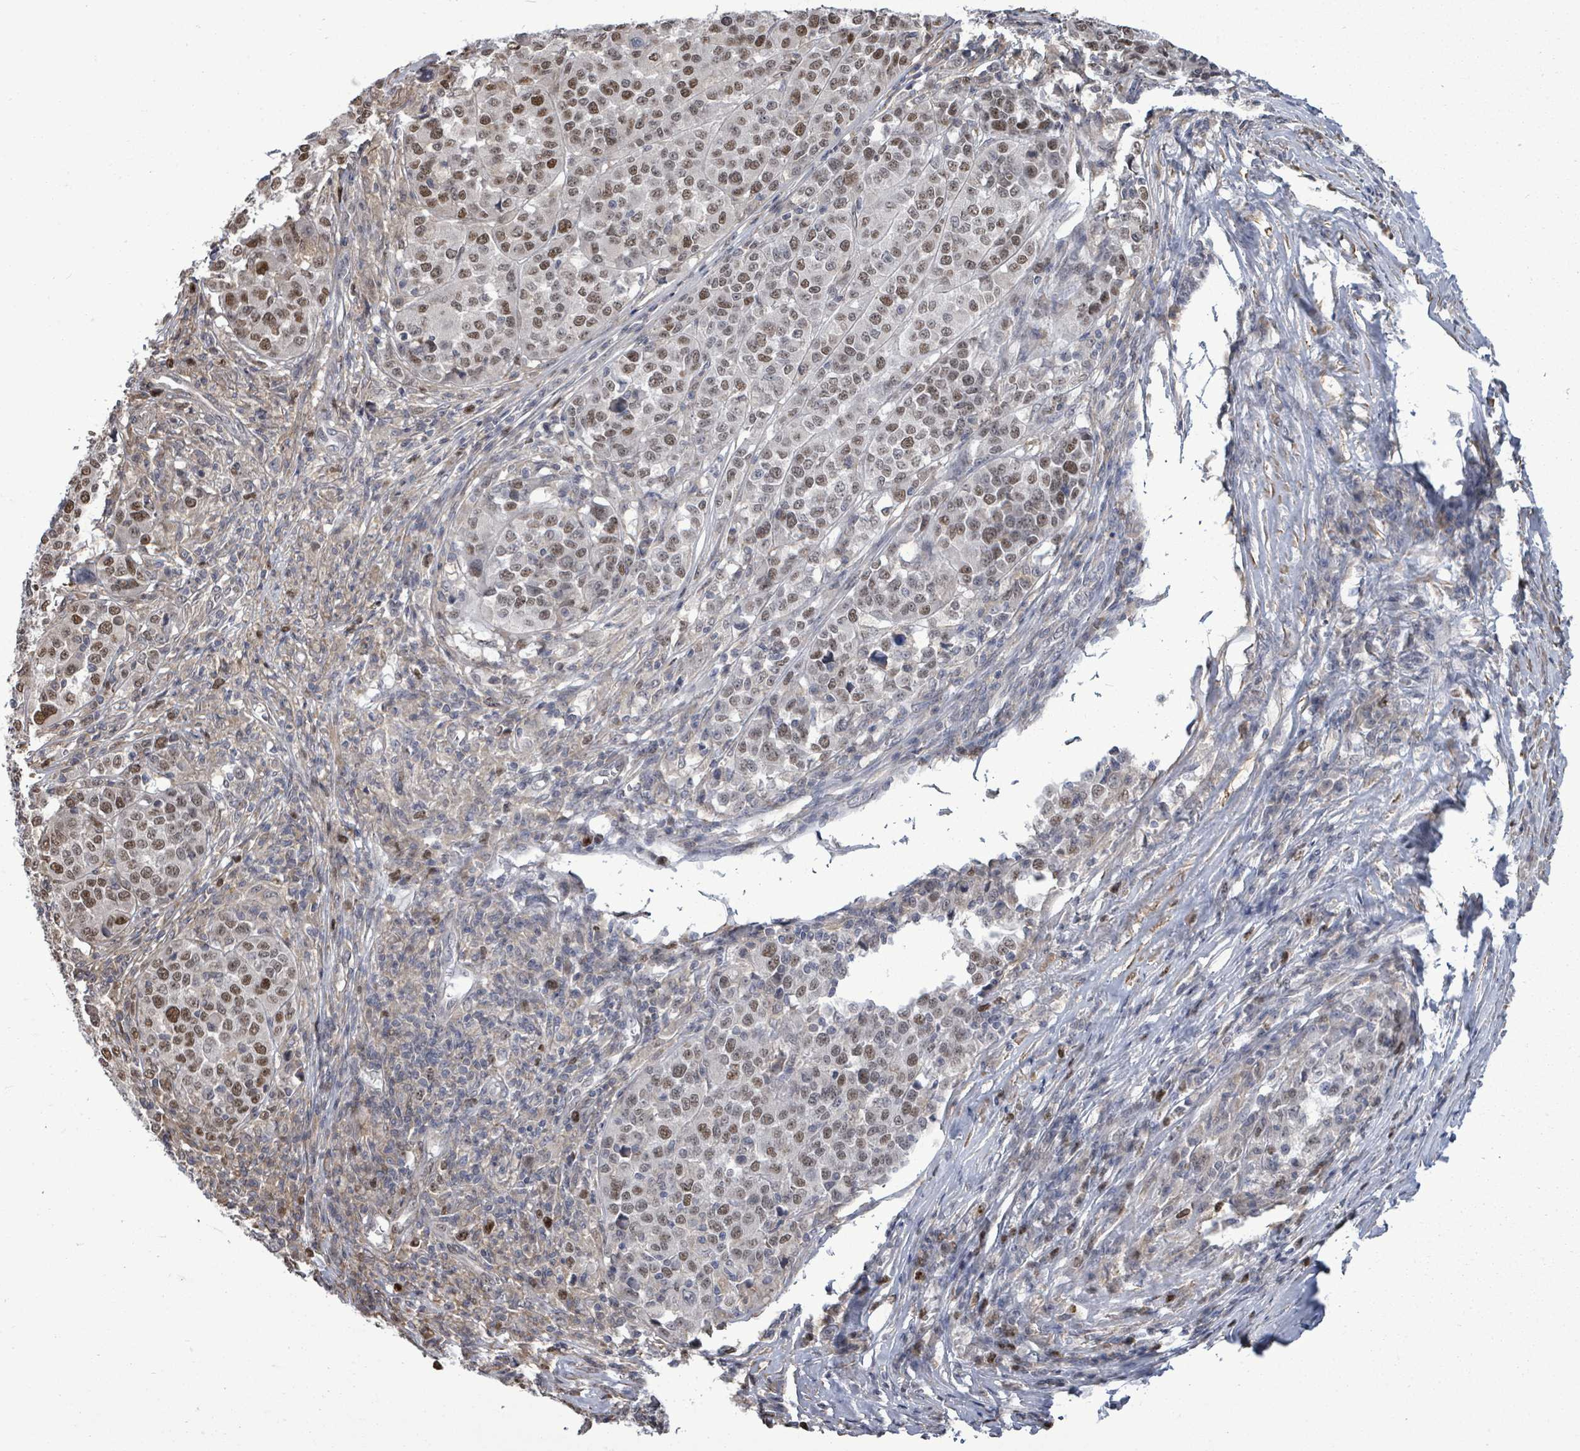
{"staining": {"intensity": "moderate", "quantity": "25%-75%", "location": "nuclear"}, "tissue": "melanoma", "cell_type": "Tumor cells", "image_type": "cancer", "snomed": [{"axis": "morphology", "description": "Malignant melanoma, Metastatic site"}, {"axis": "topography", "description": "Lymph node"}], "caption": "Melanoma stained with a brown dye exhibits moderate nuclear positive positivity in about 25%-75% of tumor cells.", "gene": "PAPSS1", "patient": {"sex": "male", "age": 44}}